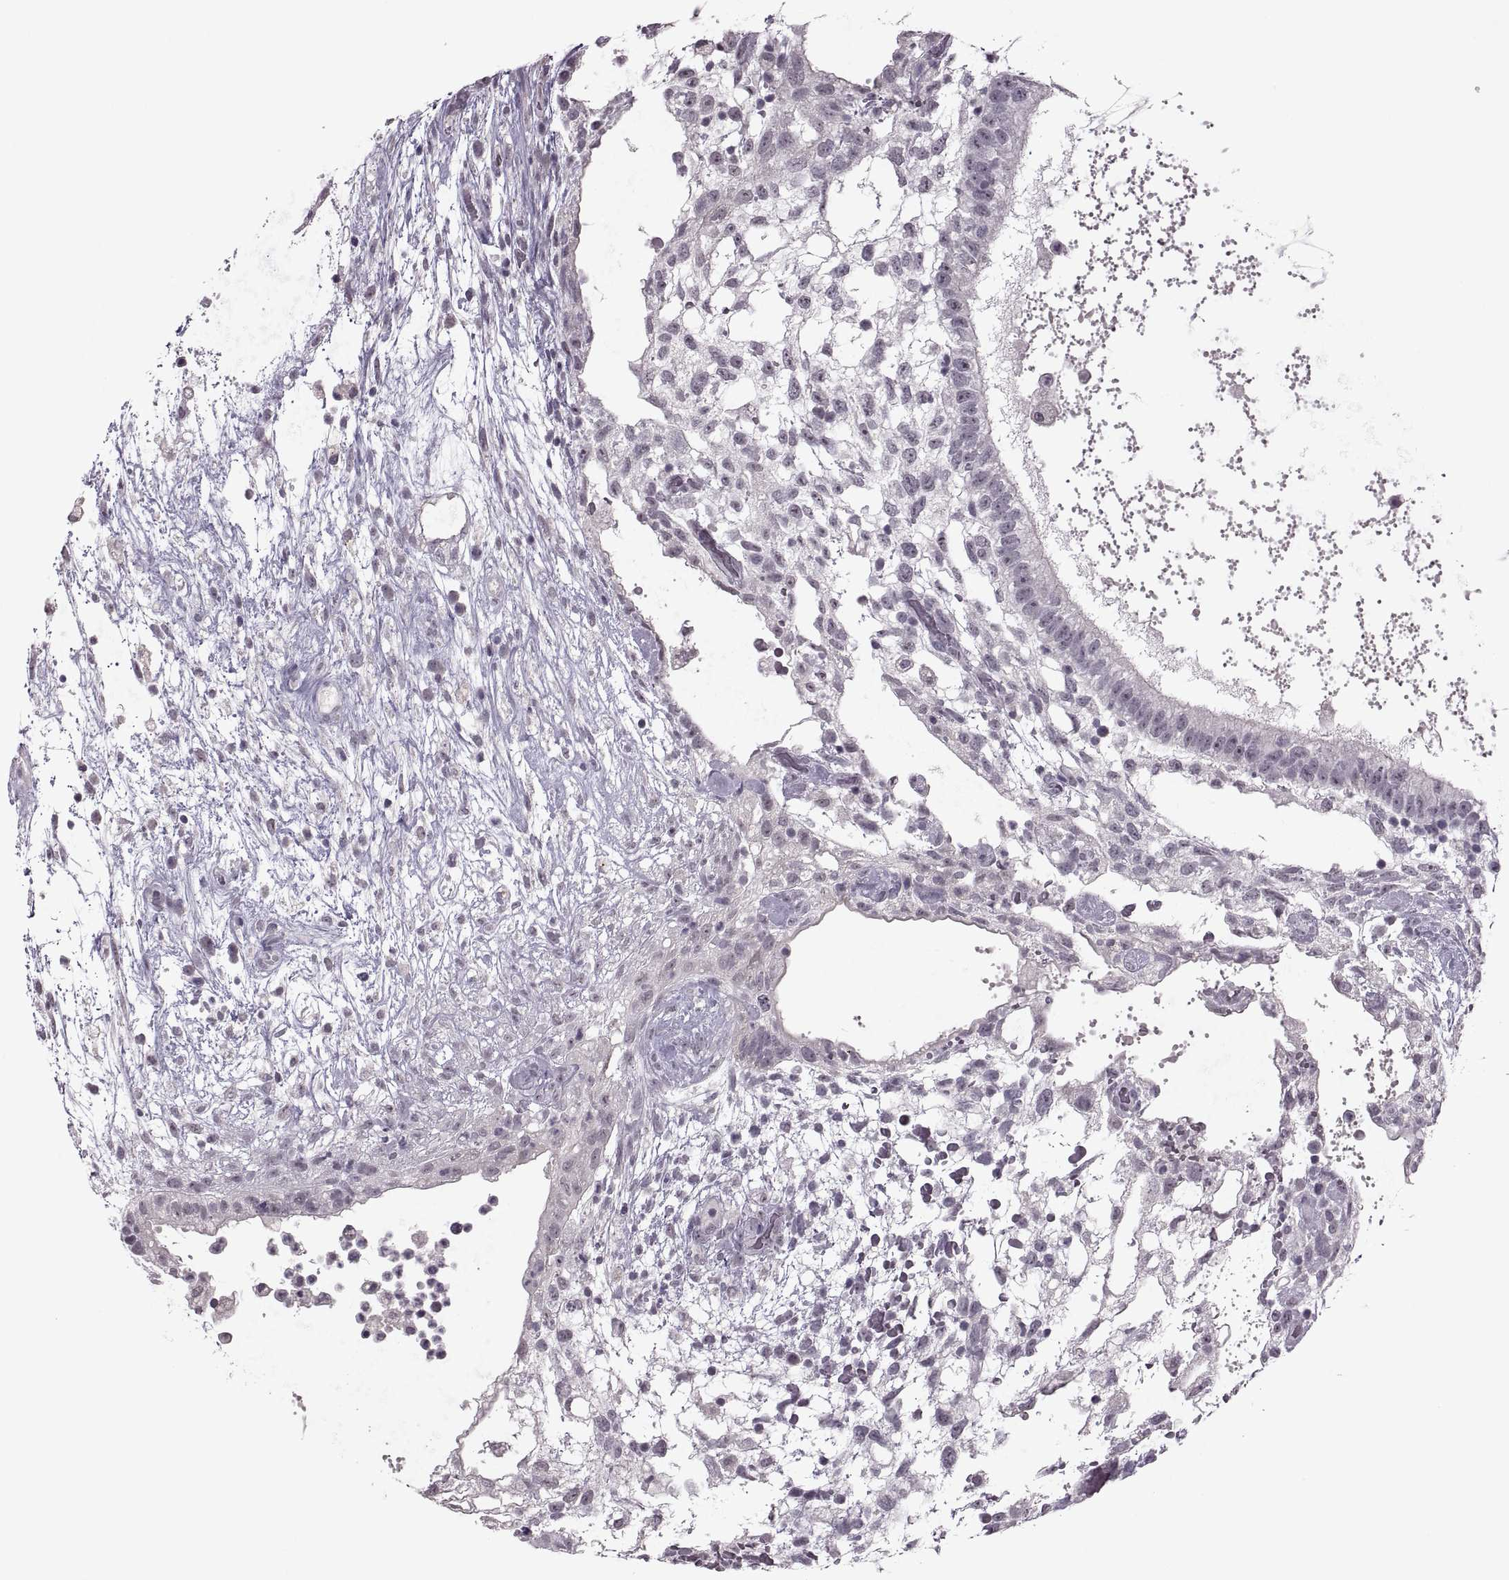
{"staining": {"intensity": "negative", "quantity": "none", "location": "none"}, "tissue": "testis cancer", "cell_type": "Tumor cells", "image_type": "cancer", "snomed": [{"axis": "morphology", "description": "Normal tissue, NOS"}, {"axis": "morphology", "description": "Carcinoma, Embryonal, NOS"}, {"axis": "topography", "description": "Testis"}], "caption": "Protein analysis of testis cancer shows no significant expression in tumor cells.", "gene": "MGAT4D", "patient": {"sex": "male", "age": 32}}